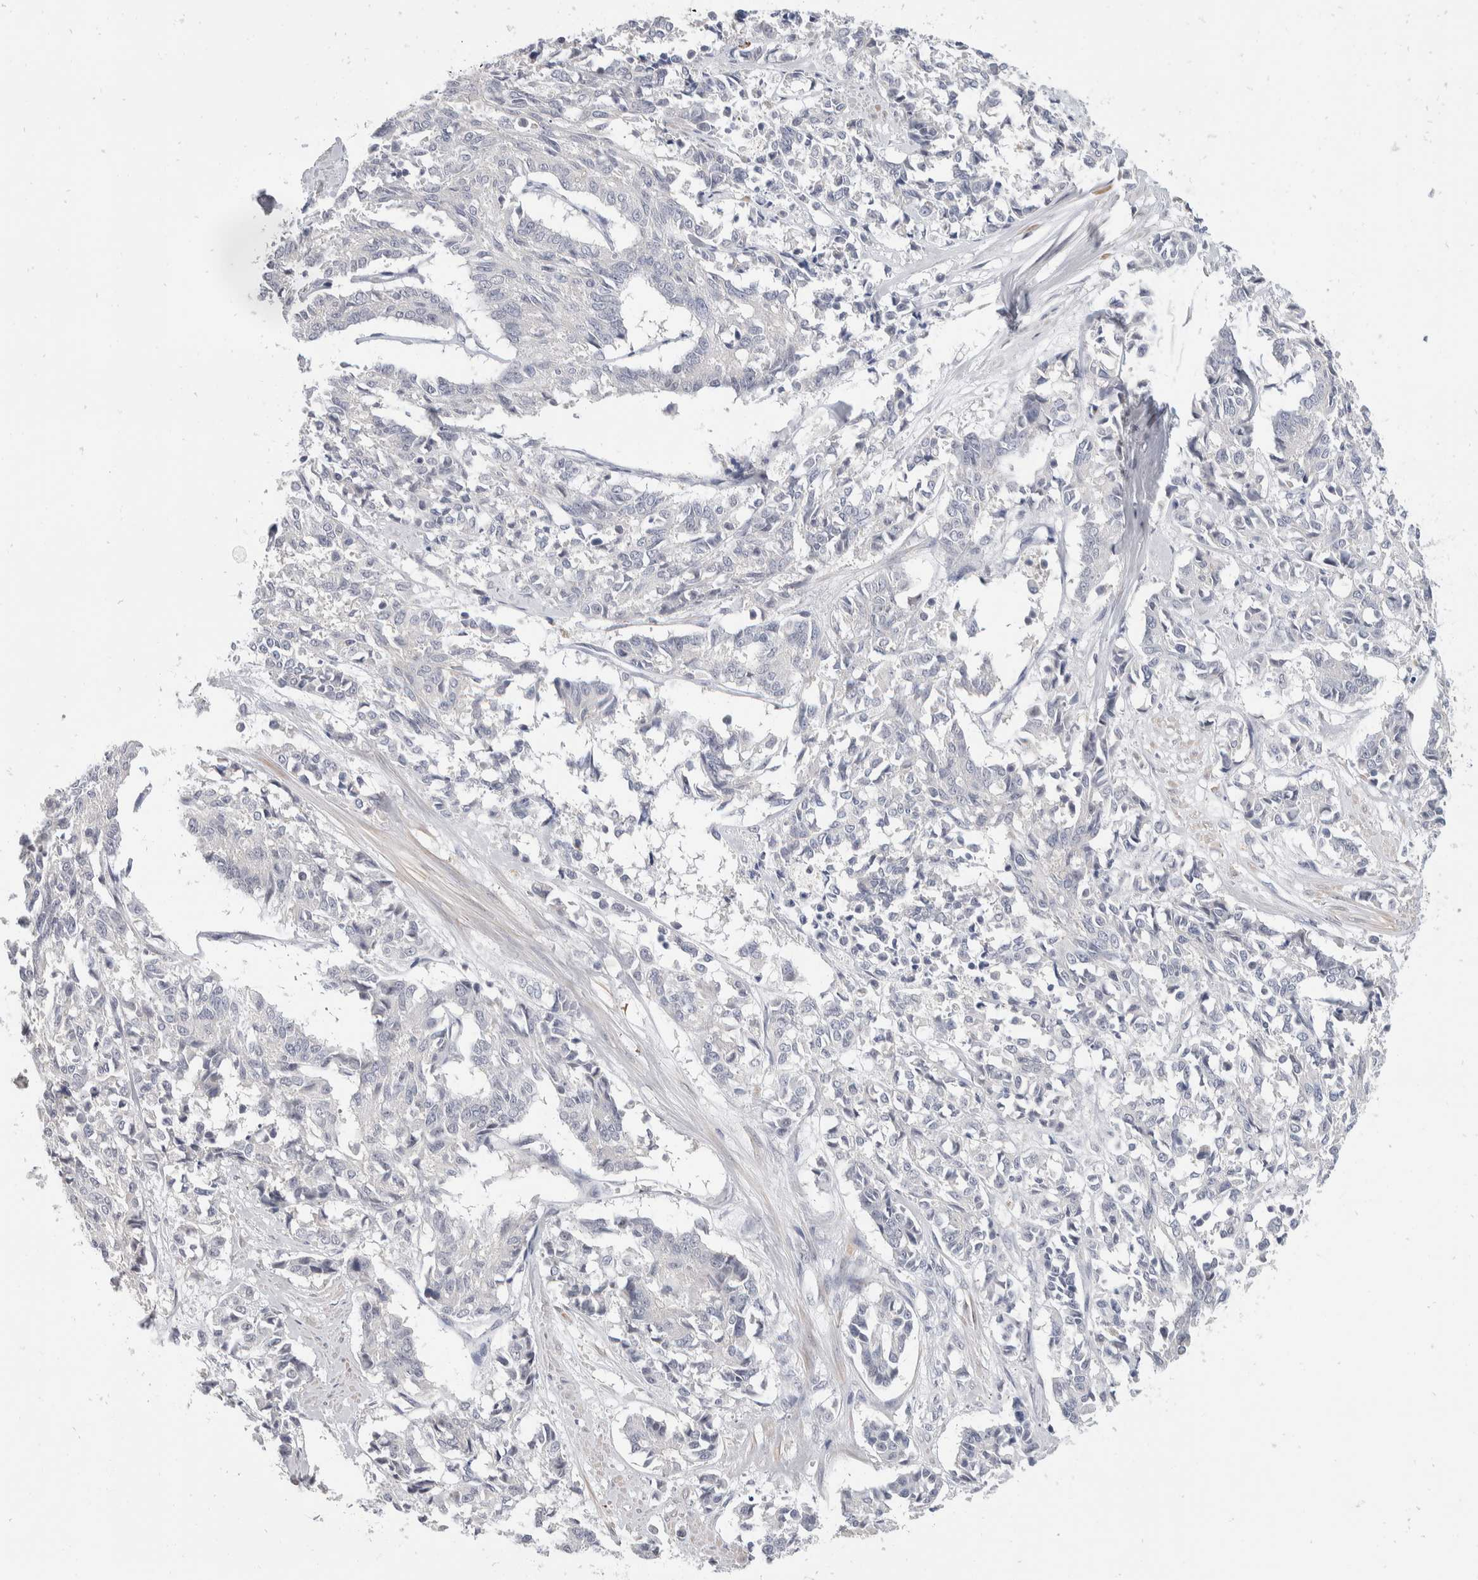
{"staining": {"intensity": "negative", "quantity": "none", "location": "none"}, "tissue": "cervical cancer", "cell_type": "Tumor cells", "image_type": "cancer", "snomed": [{"axis": "morphology", "description": "Squamous cell carcinoma, NOS"}, {"axis": "topography", "description": "Cervix"}], "caption": "Immunohistochemistry image of human cervical cancer stained for a protein (brown), which displays no staining in tumor cells.", "gene": "CATSPERD", "patient": {"sex": "female", "age": 35}}